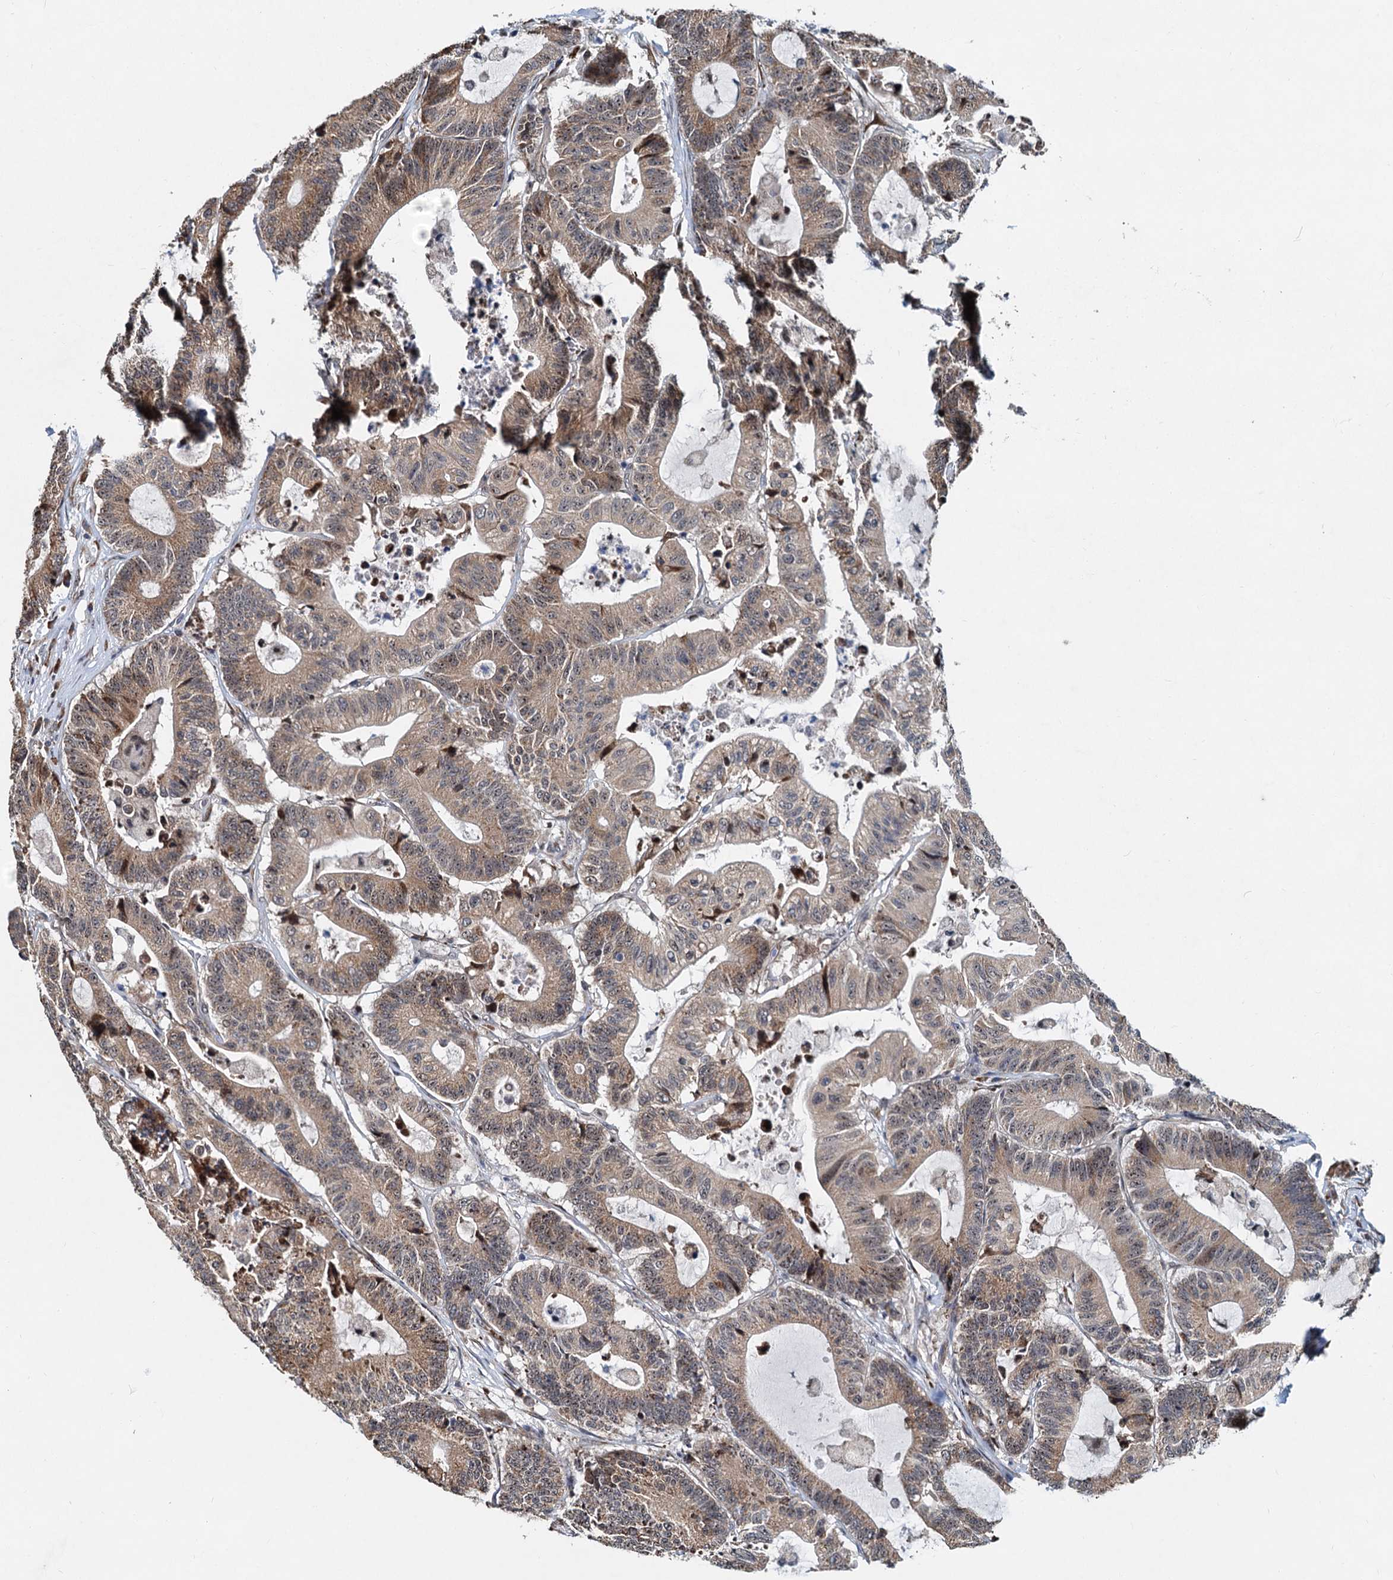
{"staining": {"intensity": "moderate", "quantity": ">75%", "location": "cytoplasmic/membranous"}, "tissue": "colorectal cancer", "cell_type": "Tumor cells", "image_type": "cancer", "snomed": [{"axis": "morphology", "description": "Adenocarcinoma, NOS"}, {"axis": "topography", "description": "Colon"}], "caption": "Moderate cytoplasmic/membranous expression for a protein is appreciated in approximately >75% of tumor cells of colorectal adenocarcinoma using IHC.", "gene": "DNAJC21", "patient": {"sex": "female", "age": 84}}